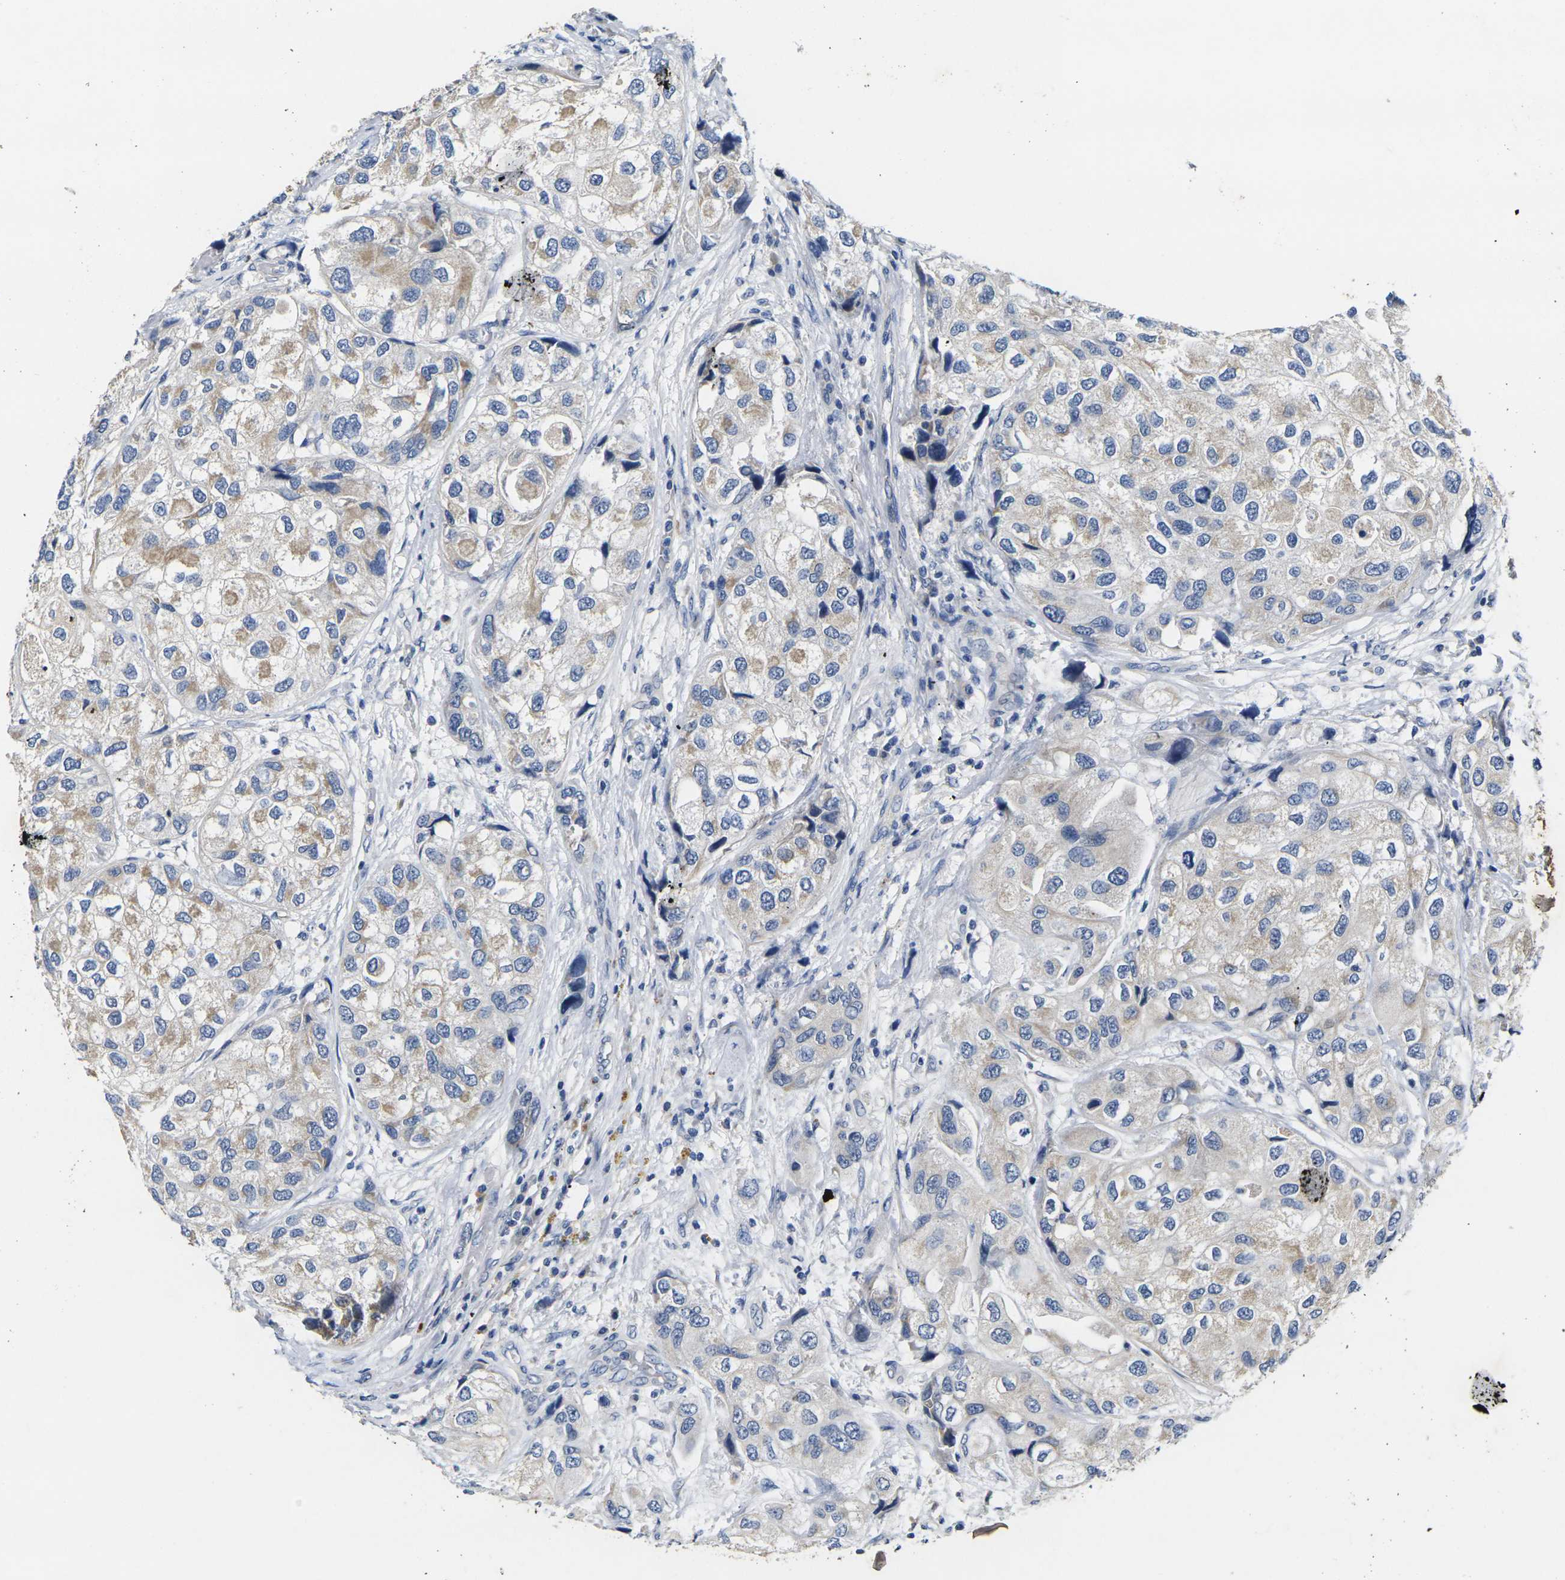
{"staining": {"intensity": "moderate", "quantity": "25%-75%", "location": "cytoplasmic/membranous"}, "tissue": "urothelial cancer", "cell_type": "Tumor cells", "image_type": "cancer", "snomed": [{"axis": "morphology", "description": "Urothelial carcinoma, High grade"}, {"axis": "topography", "description": "Urinary bladder"}], "caption": "Tumor cells show medium levels of moderate cytoplasmic/membranous expression in about 25%-75% of cells in urothelial cancer.", "gene": "NOCT", "patient": {"sex": "female", "age": 64}}